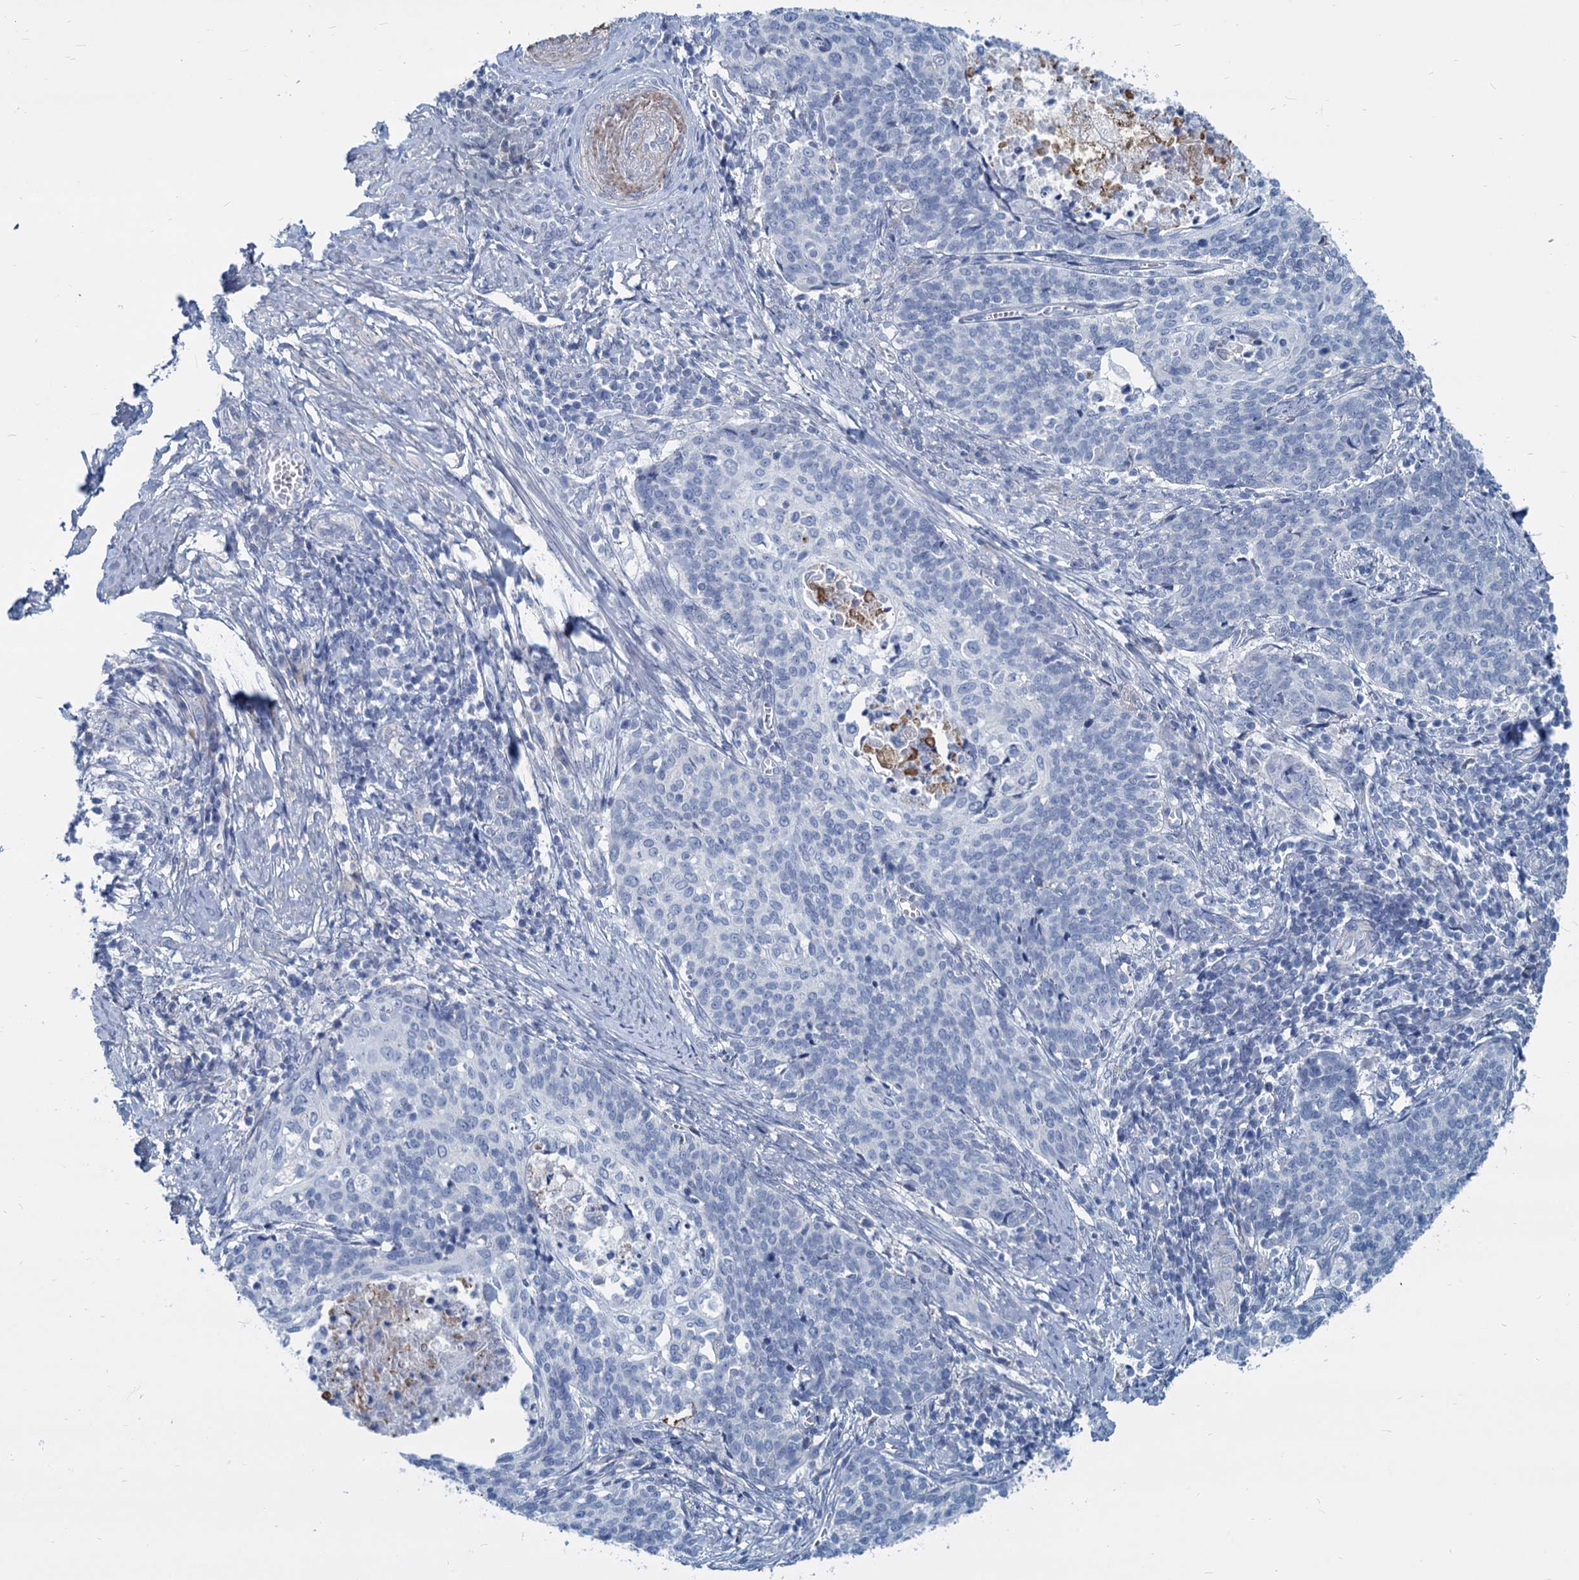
{"staining": {"intensity": "negative", "quantity": "none", "location": "none"}, "tissue": "cervical cancer", "cell_type": "Tumor cells", "image_type": "cancer", "snomed": [{"axis": "morphology", "description": "Squamous cell carcinoma, NOS"}, {"axis": "topography", "description": "Cervix"}], "caption": "Tumor cells show no significant protein expression in cervical cancer.", "gene": "GSTM3", "patient": {"sex": "female", "age": 39}}